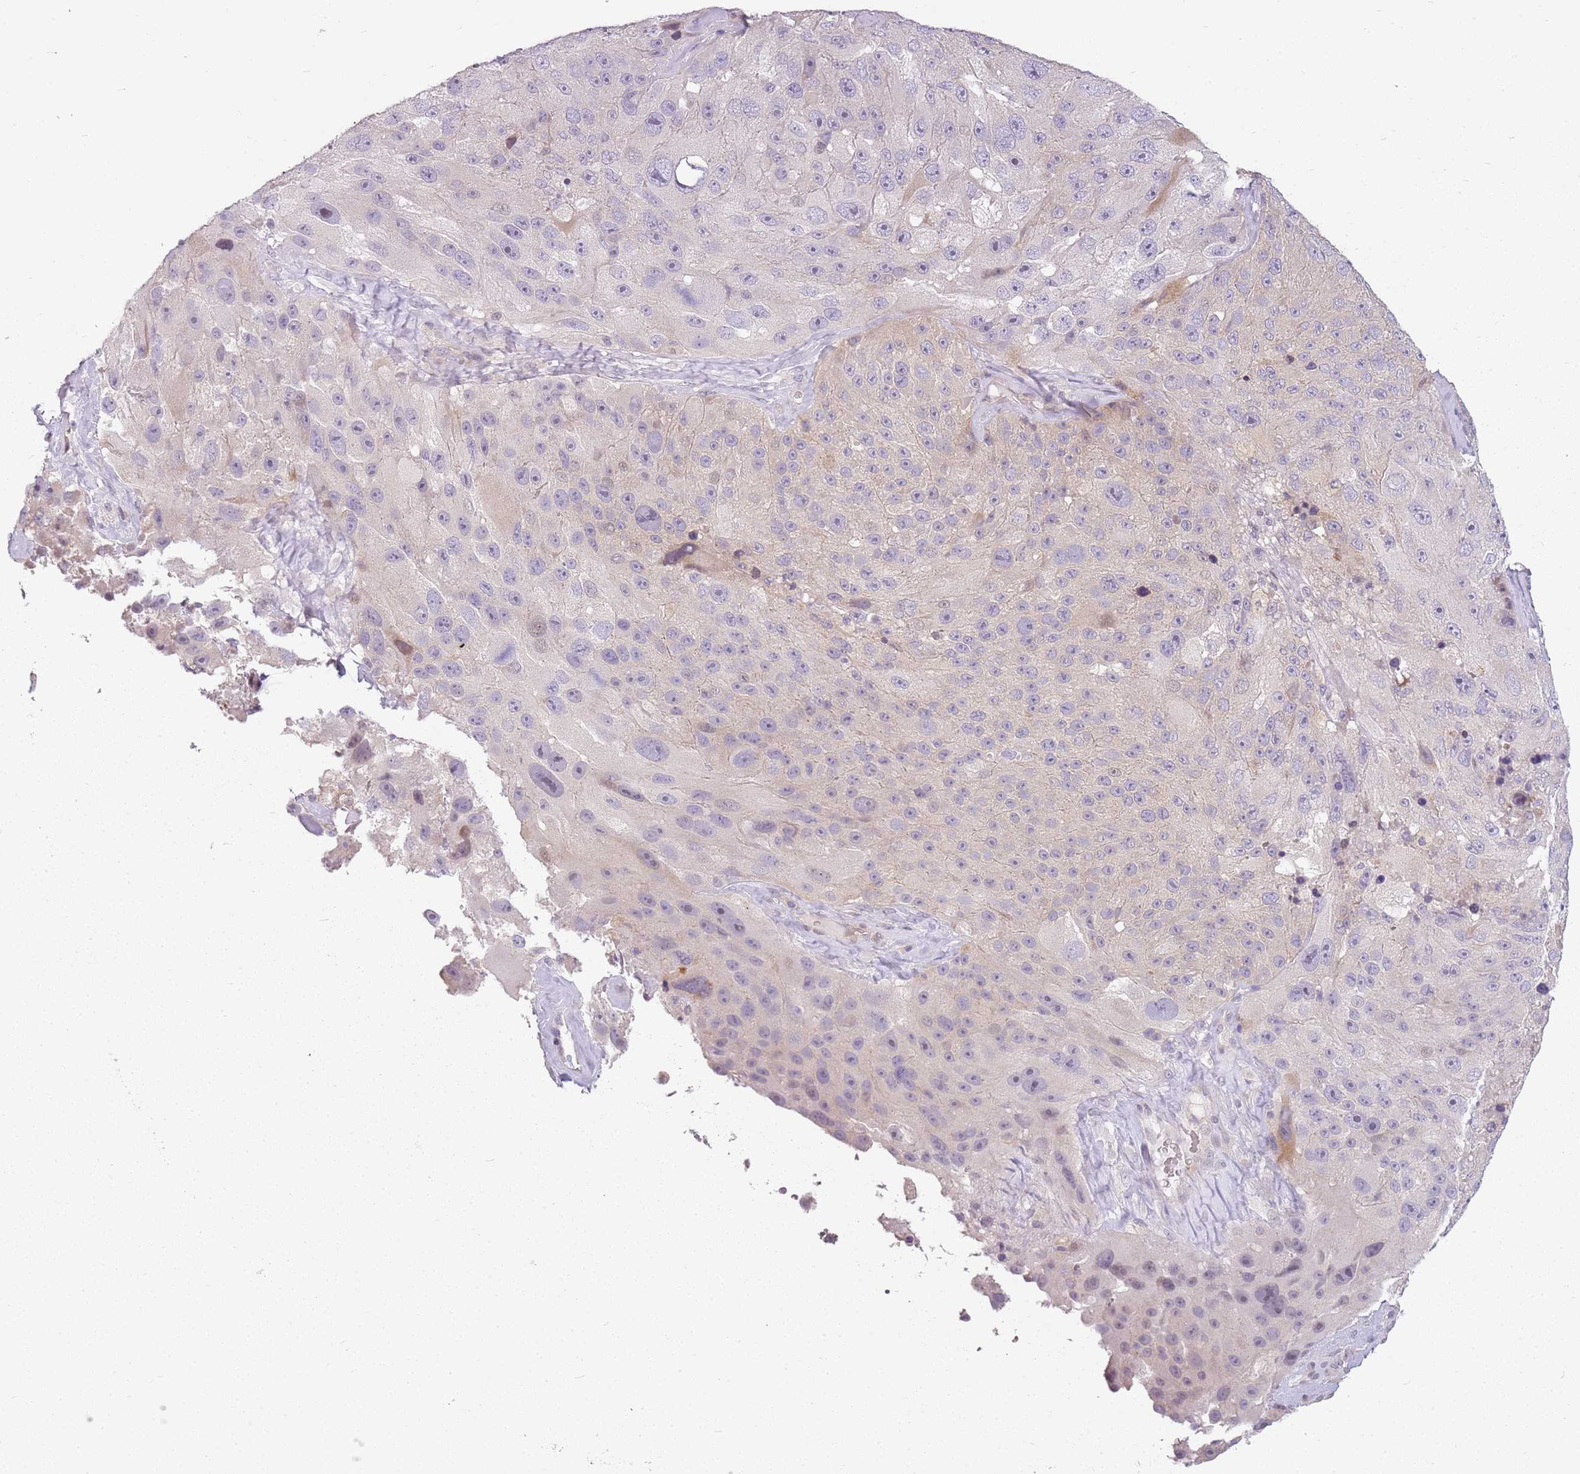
{"staining": {"intensity": "weak", "quantity": "<25%", "location": "cytoplasmic/membranous"}, "tissue": "melanoma", "cell_type": "Tumor cells", "image_type": "cancer", "snomed": [{"axis": "morphology", "description": "Malignant melanoma, Metastatic site"}, {"axis": "topography", "description": "Lymph node"}], "caption": "Histopathology image shows no significant protein expression in tumor cells of melanoma.", "gene": "DEFB116", "patient": {"sex": "male", "age": 62}}